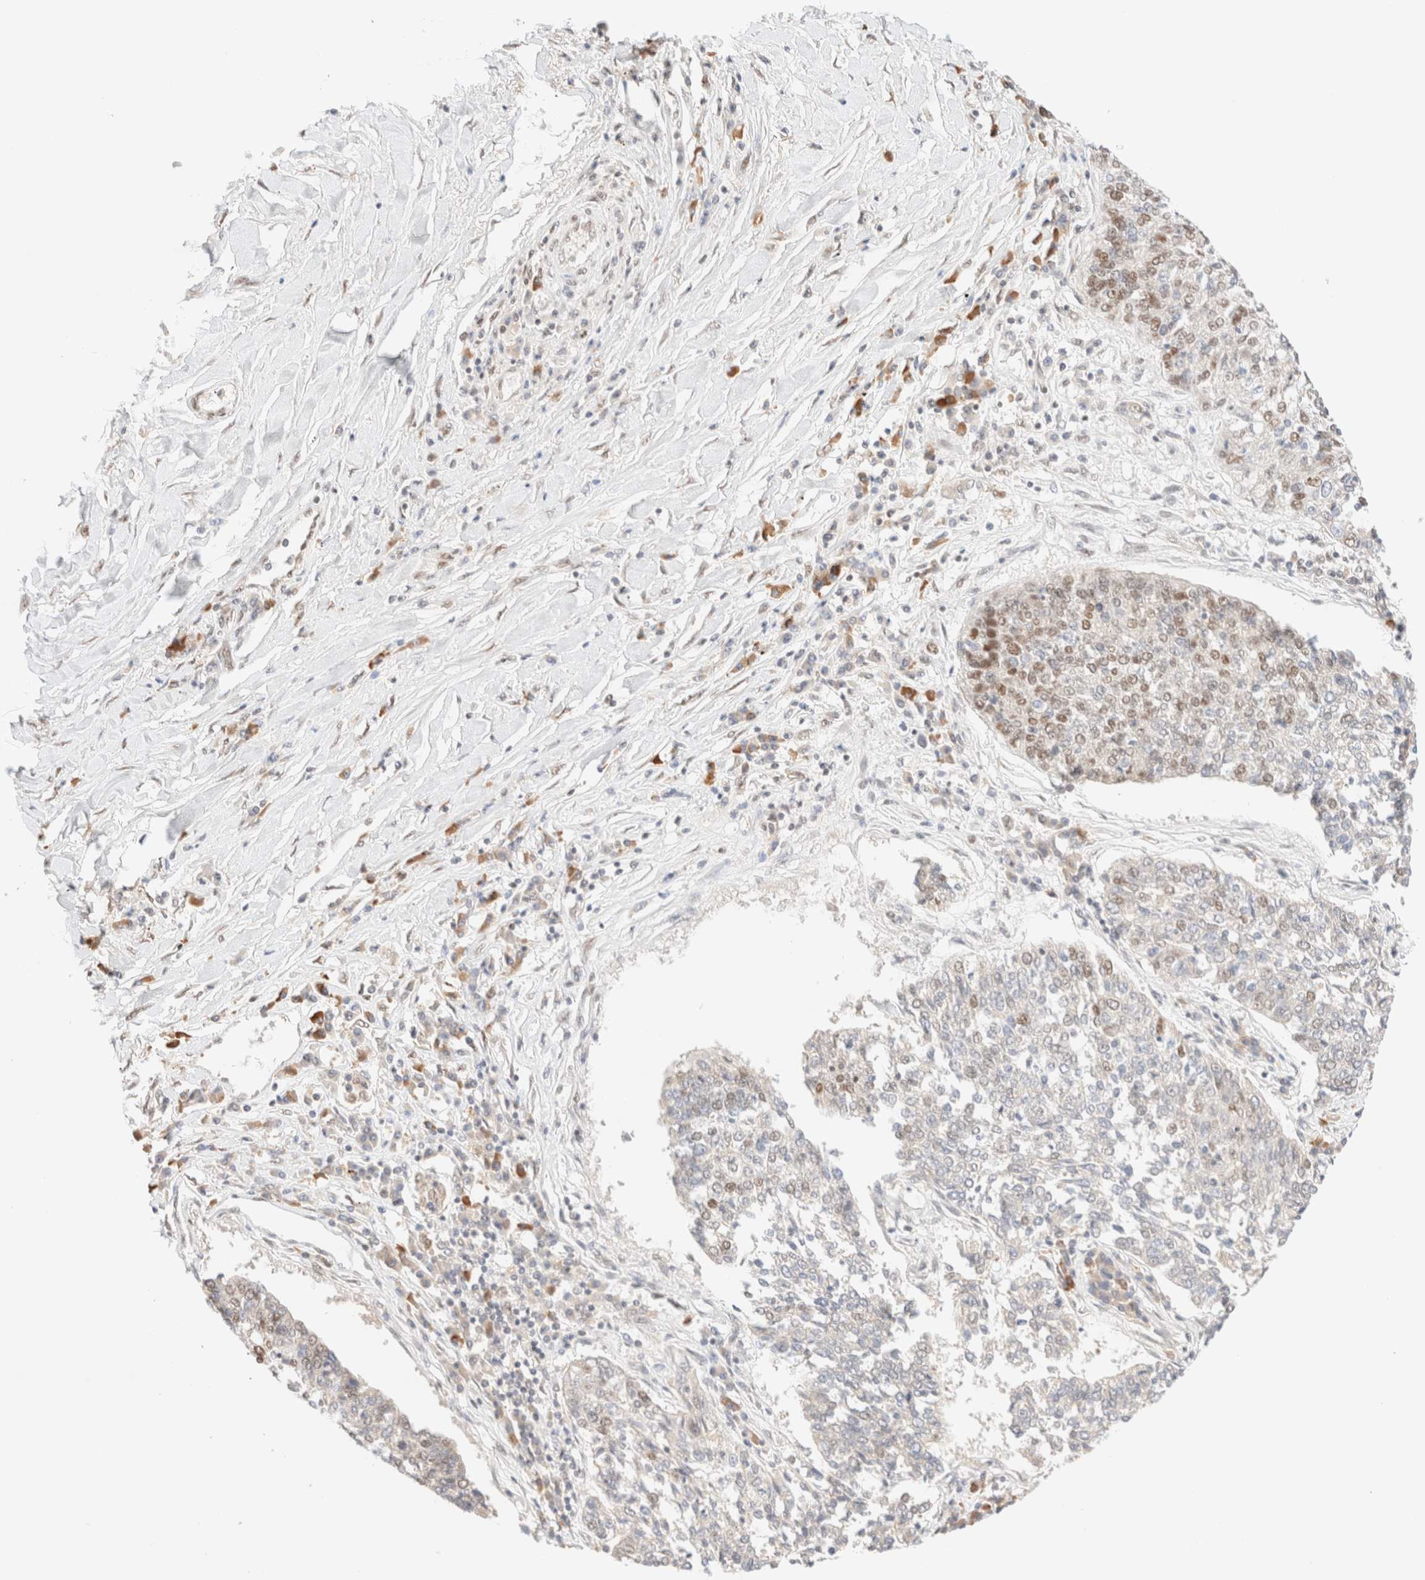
{"staining": {"intensity": "weak", "quantity": "<25%", "location": "nuclear"}, "tissue": "lung cancer", "cell_type": "Tumor cells", "image_type": "cancer", "snomed": [{"axis": "morphology", "description": "Normal tissue, NOS"}, {"axis": "morphology", "description": "Squamous cell carcinoma, NOS"}, {"axis": "topography", "description": "Cartilage tissue"}, {"axis": "topography", "description": "Bronchus"}, {"axis": "topography", "description": "Lung"}, {"axis": "topography", "description": "Peripheral nerve tissue"}], "caption": "There is no significant positivity in tumor cells of lung cancer.", "gene": "CIC", "patient": {"sex": "female", "age": 49}}